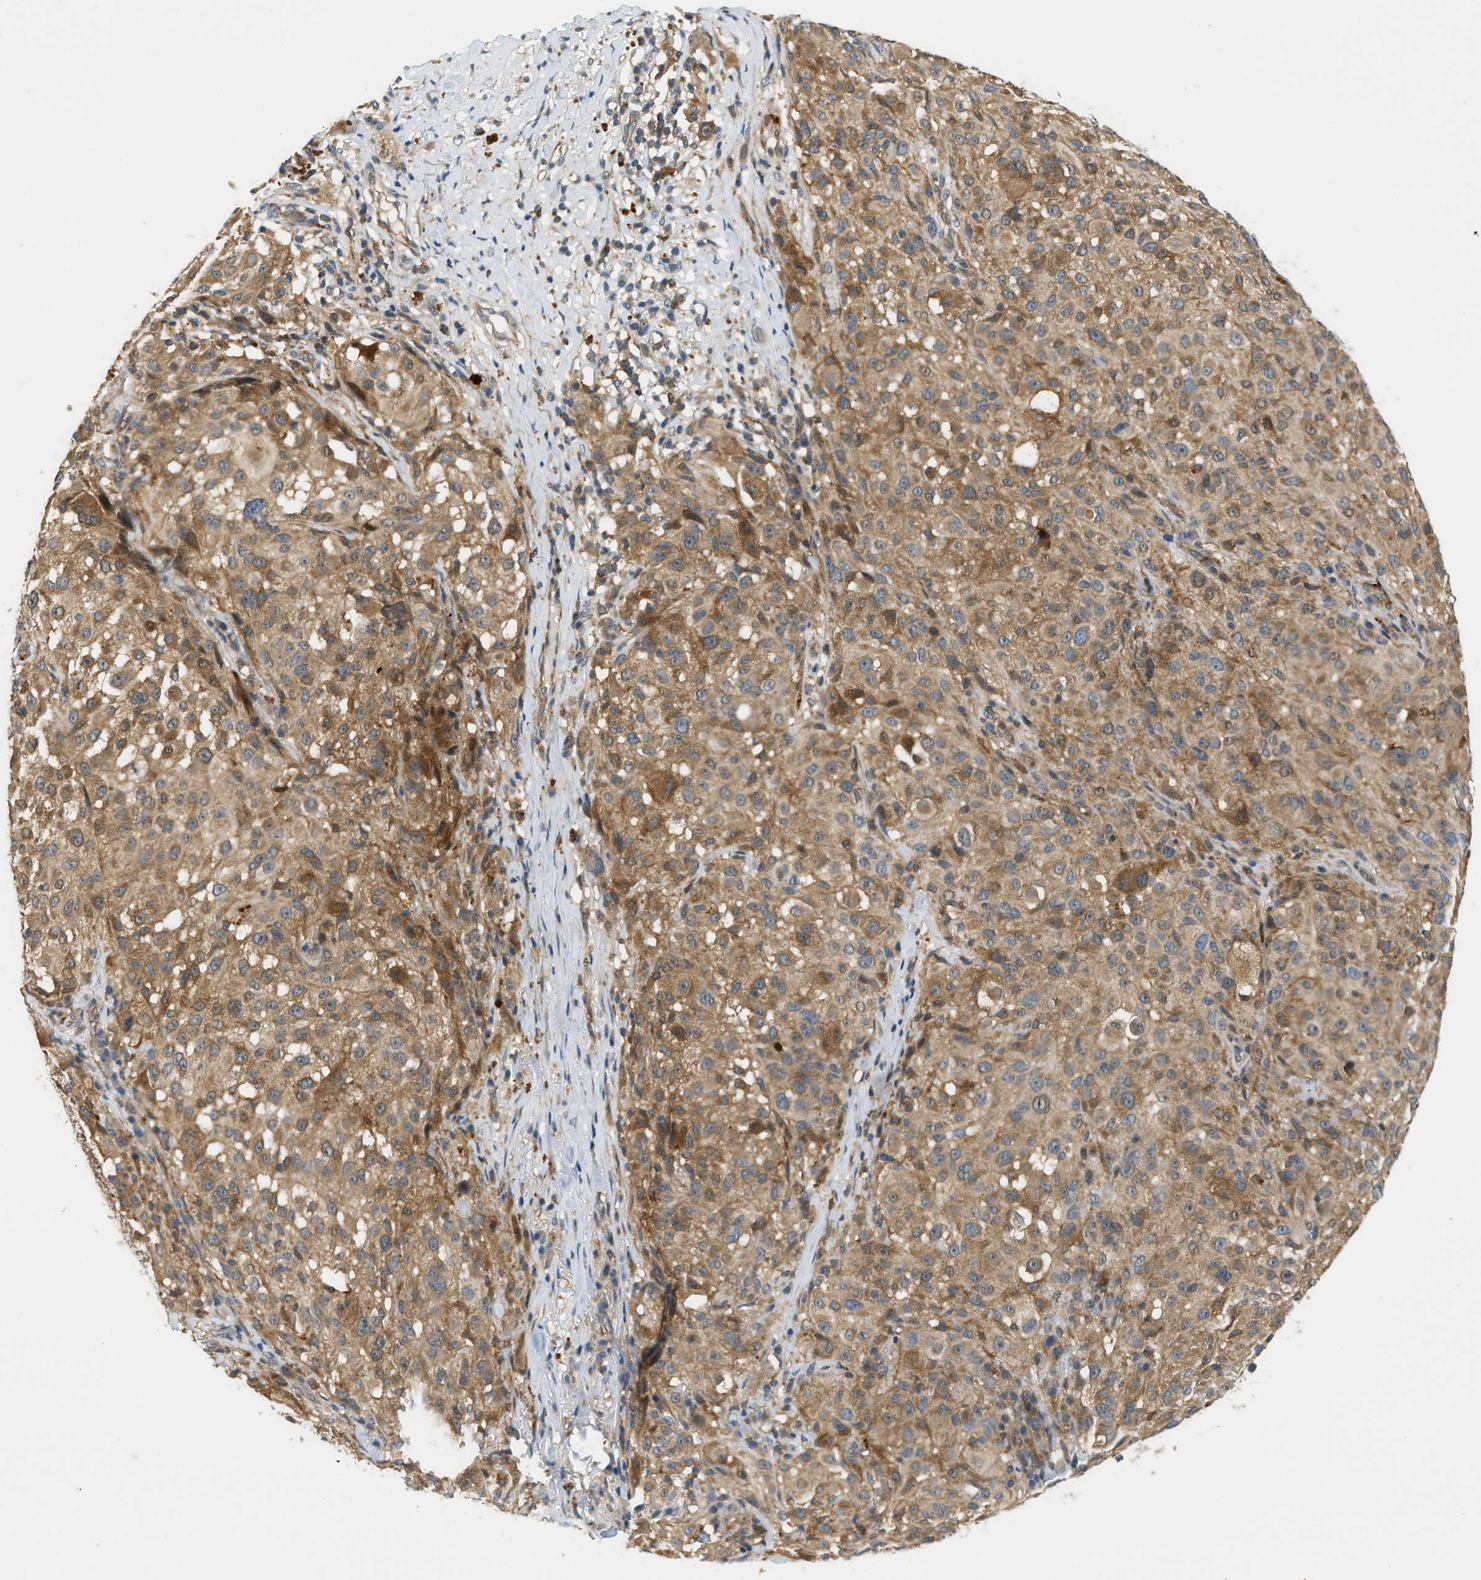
{"staining": {"intensity": "moderate", "quantity": ">75%", "location": "cytoplasmic/membranous"}, "tissue": "melanoma", "cell_type": "Tumor cells", "image_type": "cancer", "snomed": [{"axis": "morphology", "description": "Necrosis, NOS"}, {"axis": "morphology", "description": "Malignant melanoma, NOS"}, {"axis": "topography", "description": "Skin"}], "caption": "Moderate cytoplasmic/membranous positivity for a protein is identified in approximately >75% of tumor cells of melanoma using IHC.", "gene": "PDCL3", "patient": {"sex": "female", "age": 87}}